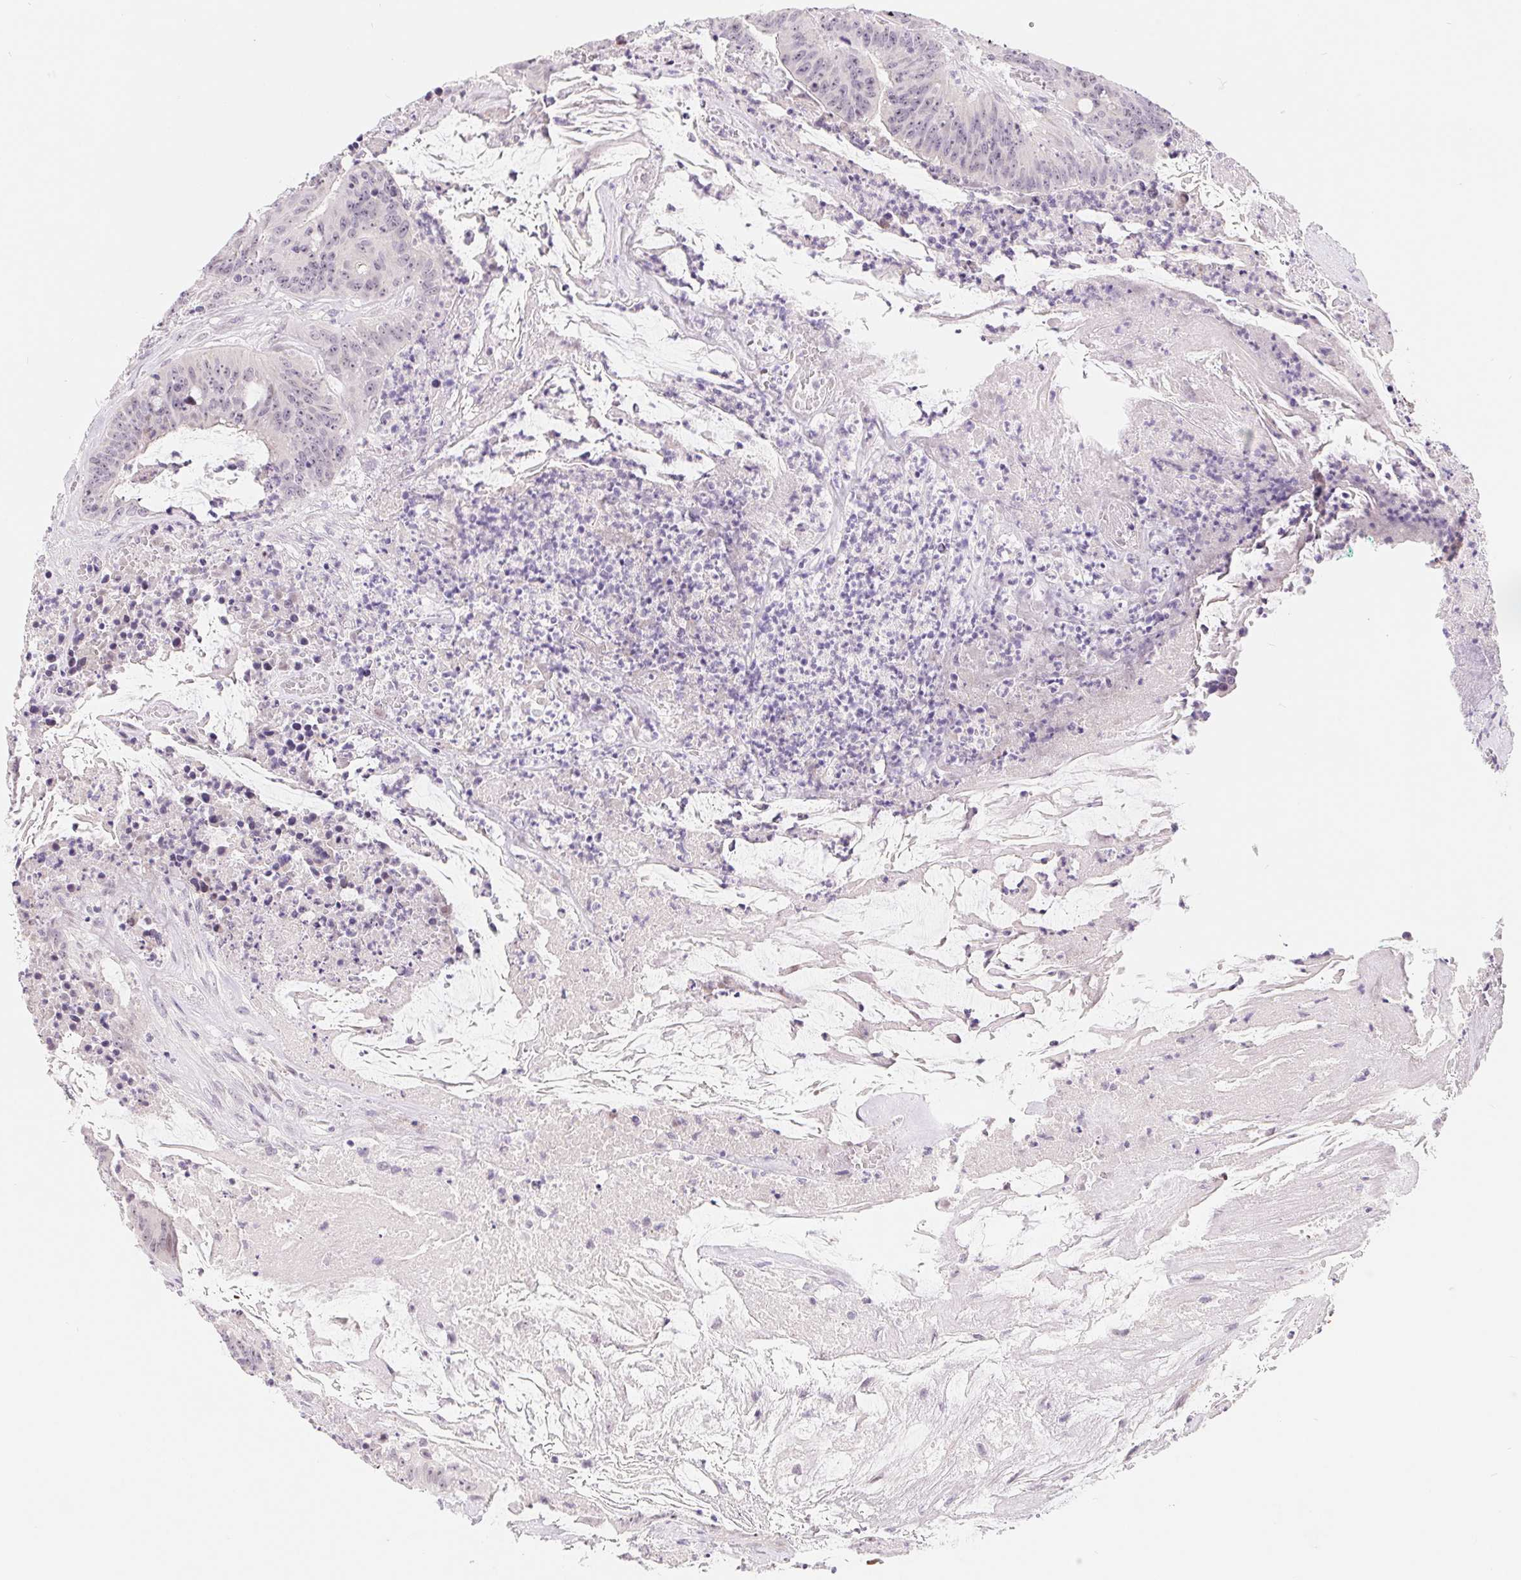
{"staining": {"intensity": "negative", "quantity": "none", "location": "none"}, "tissue": "colorectal cancer", "cell_type": "Tumor cells", "image_type": "cancer", "snomed": [{"axis": "morphology", "description": "Adenocarcinoma, NOS"}, {"axis": "topography", "description": "Colon"}], "caption": "Immunohistochemistry histopathology image of human colorectal adenocarcinoma stained for a protein (brown), which shows no expression in tumor cells.", "gene": "LCA5L", "patient": {"sex": "male", "age": 33}}